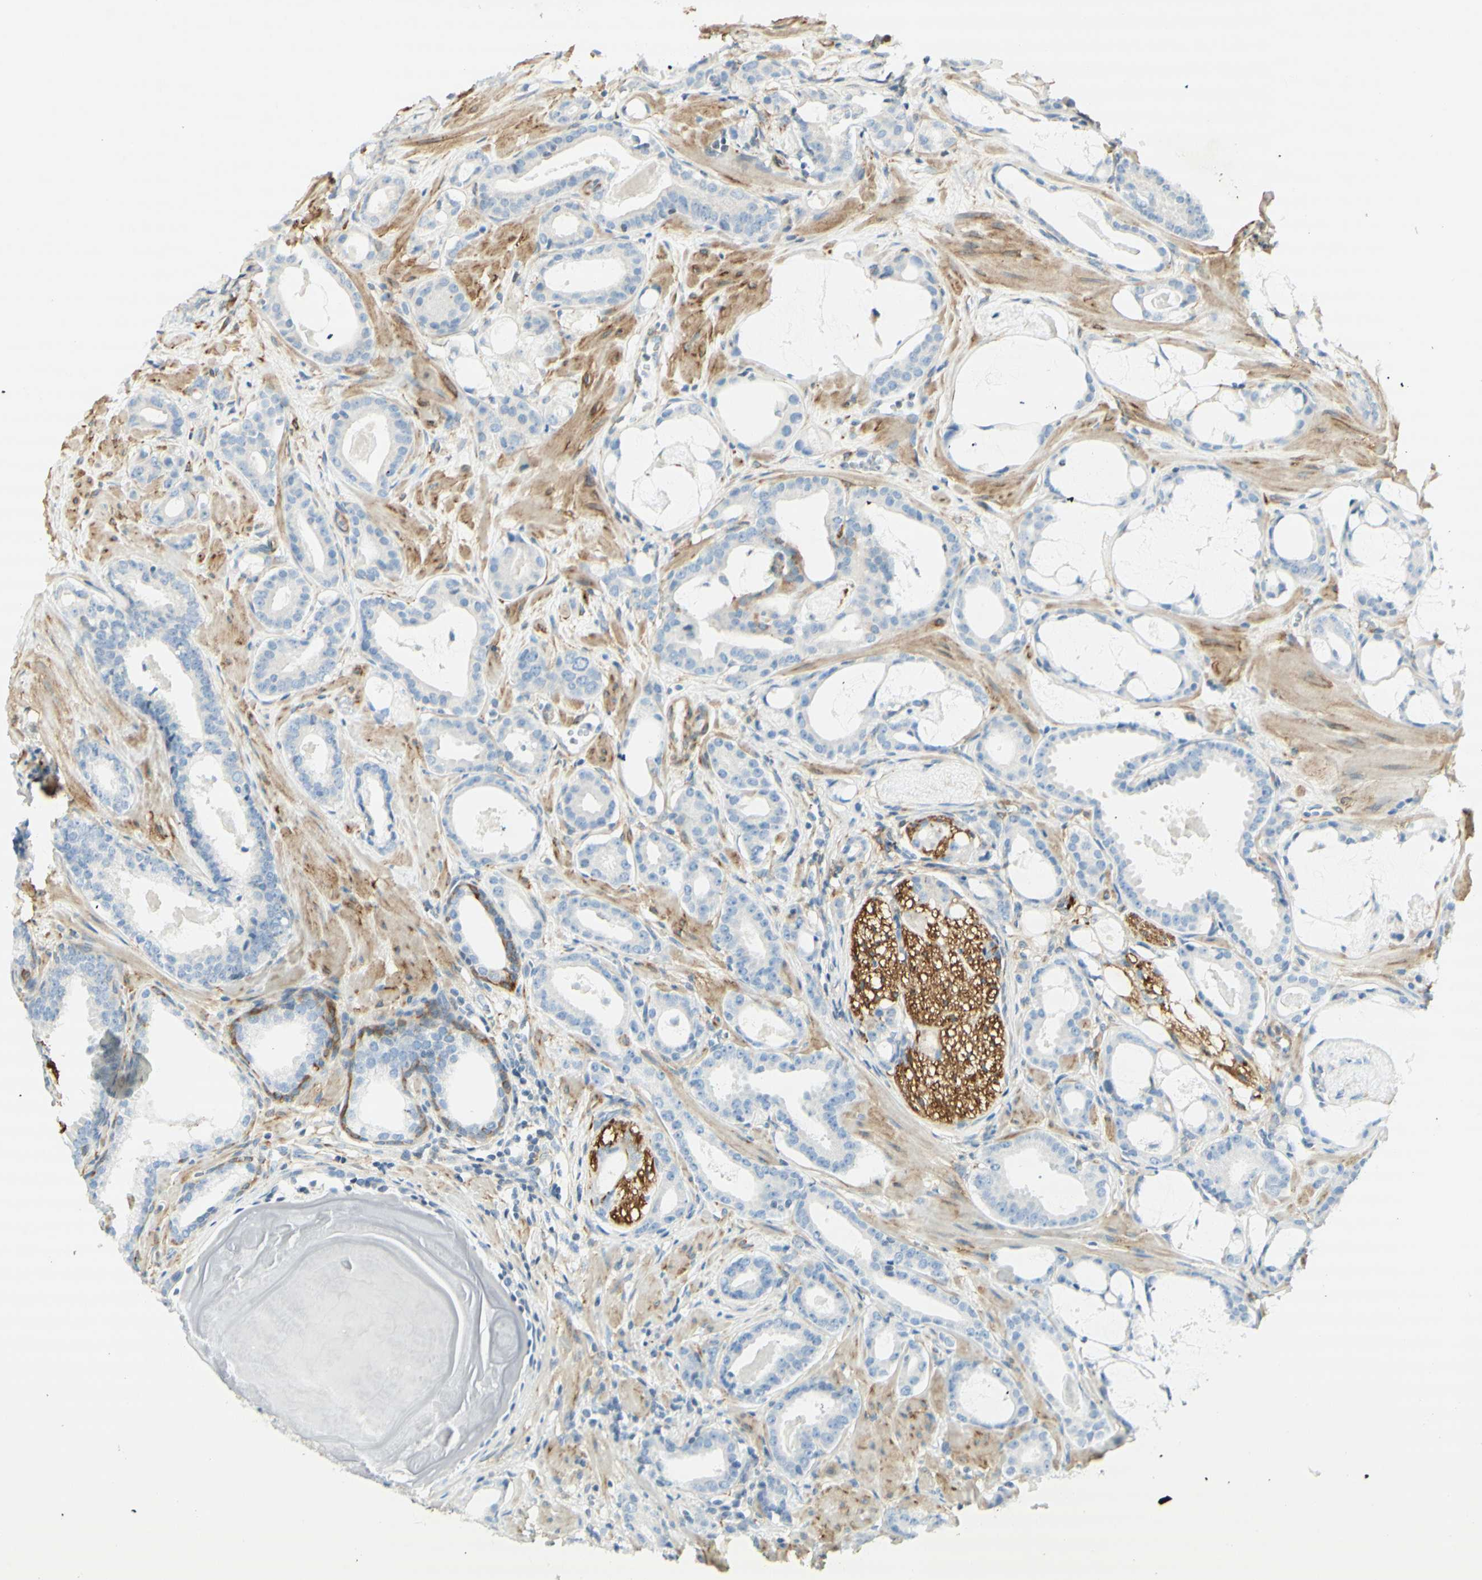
{"staining": {"intensity": "negative", "quantity": "none", "location": "none"}, "tissue": "prostate cancer", "cell_type": "Tumor cells", "image_type": "cancer", "snomed": [{"axis": "morphology", "description": "Adenocarcinoma, Low grade"}, {"axis": "topography", "description": "Prostate"}], "caption": "DAB immunohistochemical staining of prostate adenocarcinoma (low-grade) demonstrates no significant staining in tumor cells. The staining was performed using DAB to visualize the protein expression in brown, while the nuclei were stained in blue with hematoxylin (Magnification: 20x).", "gene": "MAP1B", "patient": {"sex": "male", "age": 53}}